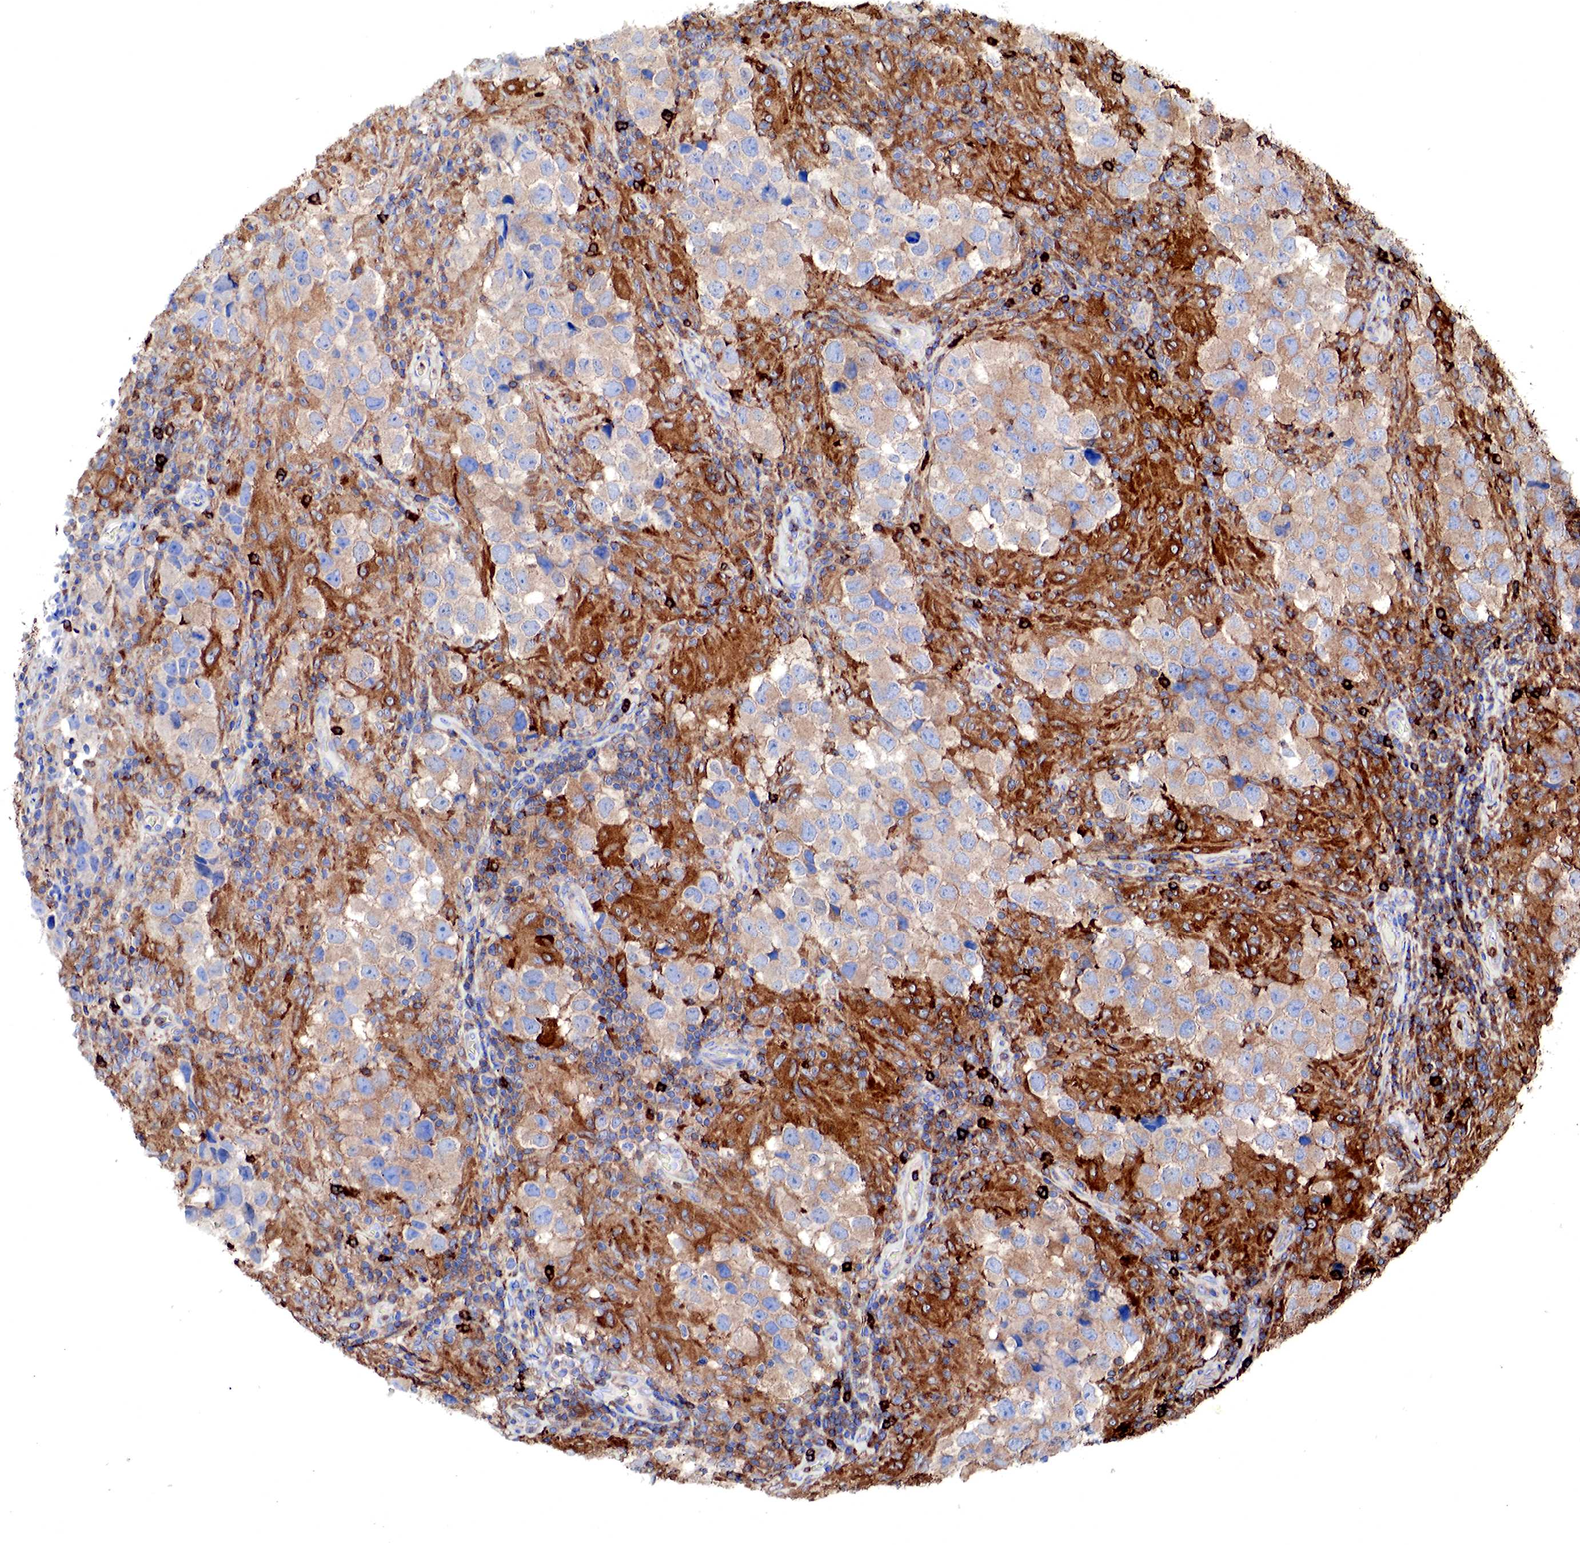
{"staining": {"intensity": "strong", "quantity": "25%-75%", "location": "cytoplasmic/membranous"}, "tissue": "testis cancer", "cell_type": "Tumor cells", "image_type": "cancer", "snomed": [{"axis": "morphology", "description": "Carcinoma, Embryonal, NOS"}, {"axis": "topography", "description": "Testis"}], "caption": "Testis cancer (embryonal carcinoma) was stained to show a protein in brown. There is high levels of strong cytoplasmic/membranous staining in about 25%-75% of tumor cells. (IHC, brightfield microscopy, high magnification).", "gene": "G6PD", "patient": {"sex": "male", "age": 21}}